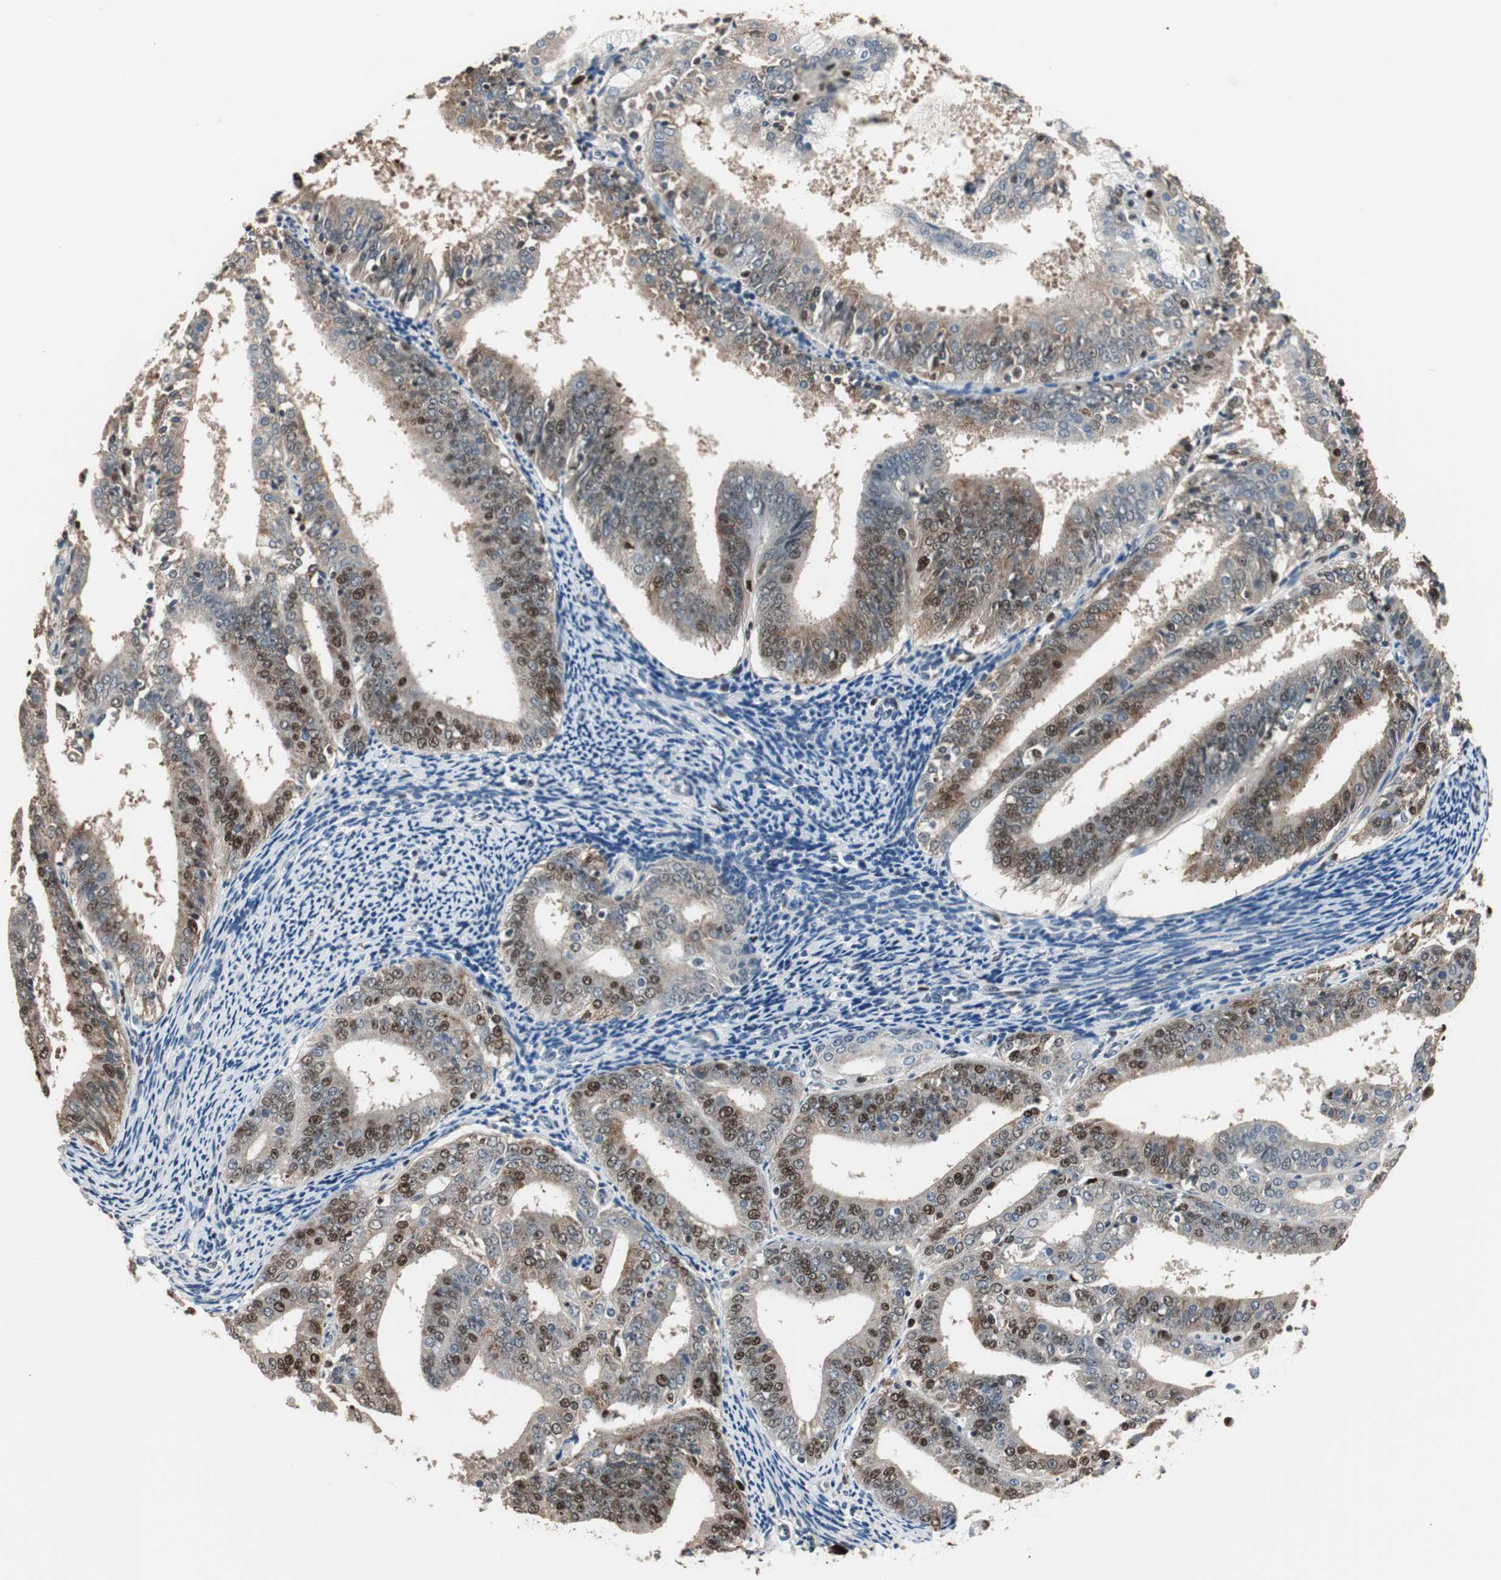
{"staining": {"intensity": "moderate", "quantity": "25%-75%", "location": "nuclear"}, "tissue": "endometrial cancer", "cell_type": "Tumor cells", "image_type": "cancer", "snomed": [{"axis": "morphology", "description": "Adenocarcinoma, NOS"}, {"axis": "topography", "description": "Endometrium"}], "caption": "A photomicrograph showing moderate nuclear positivity in approximately 25%-75% of tumor cells in adenocarcinoma (endometrial), as visualized by brown immunohistochemical staining.", "gene": "FEN1", "patient": {"sex": "female", "age": 63}}